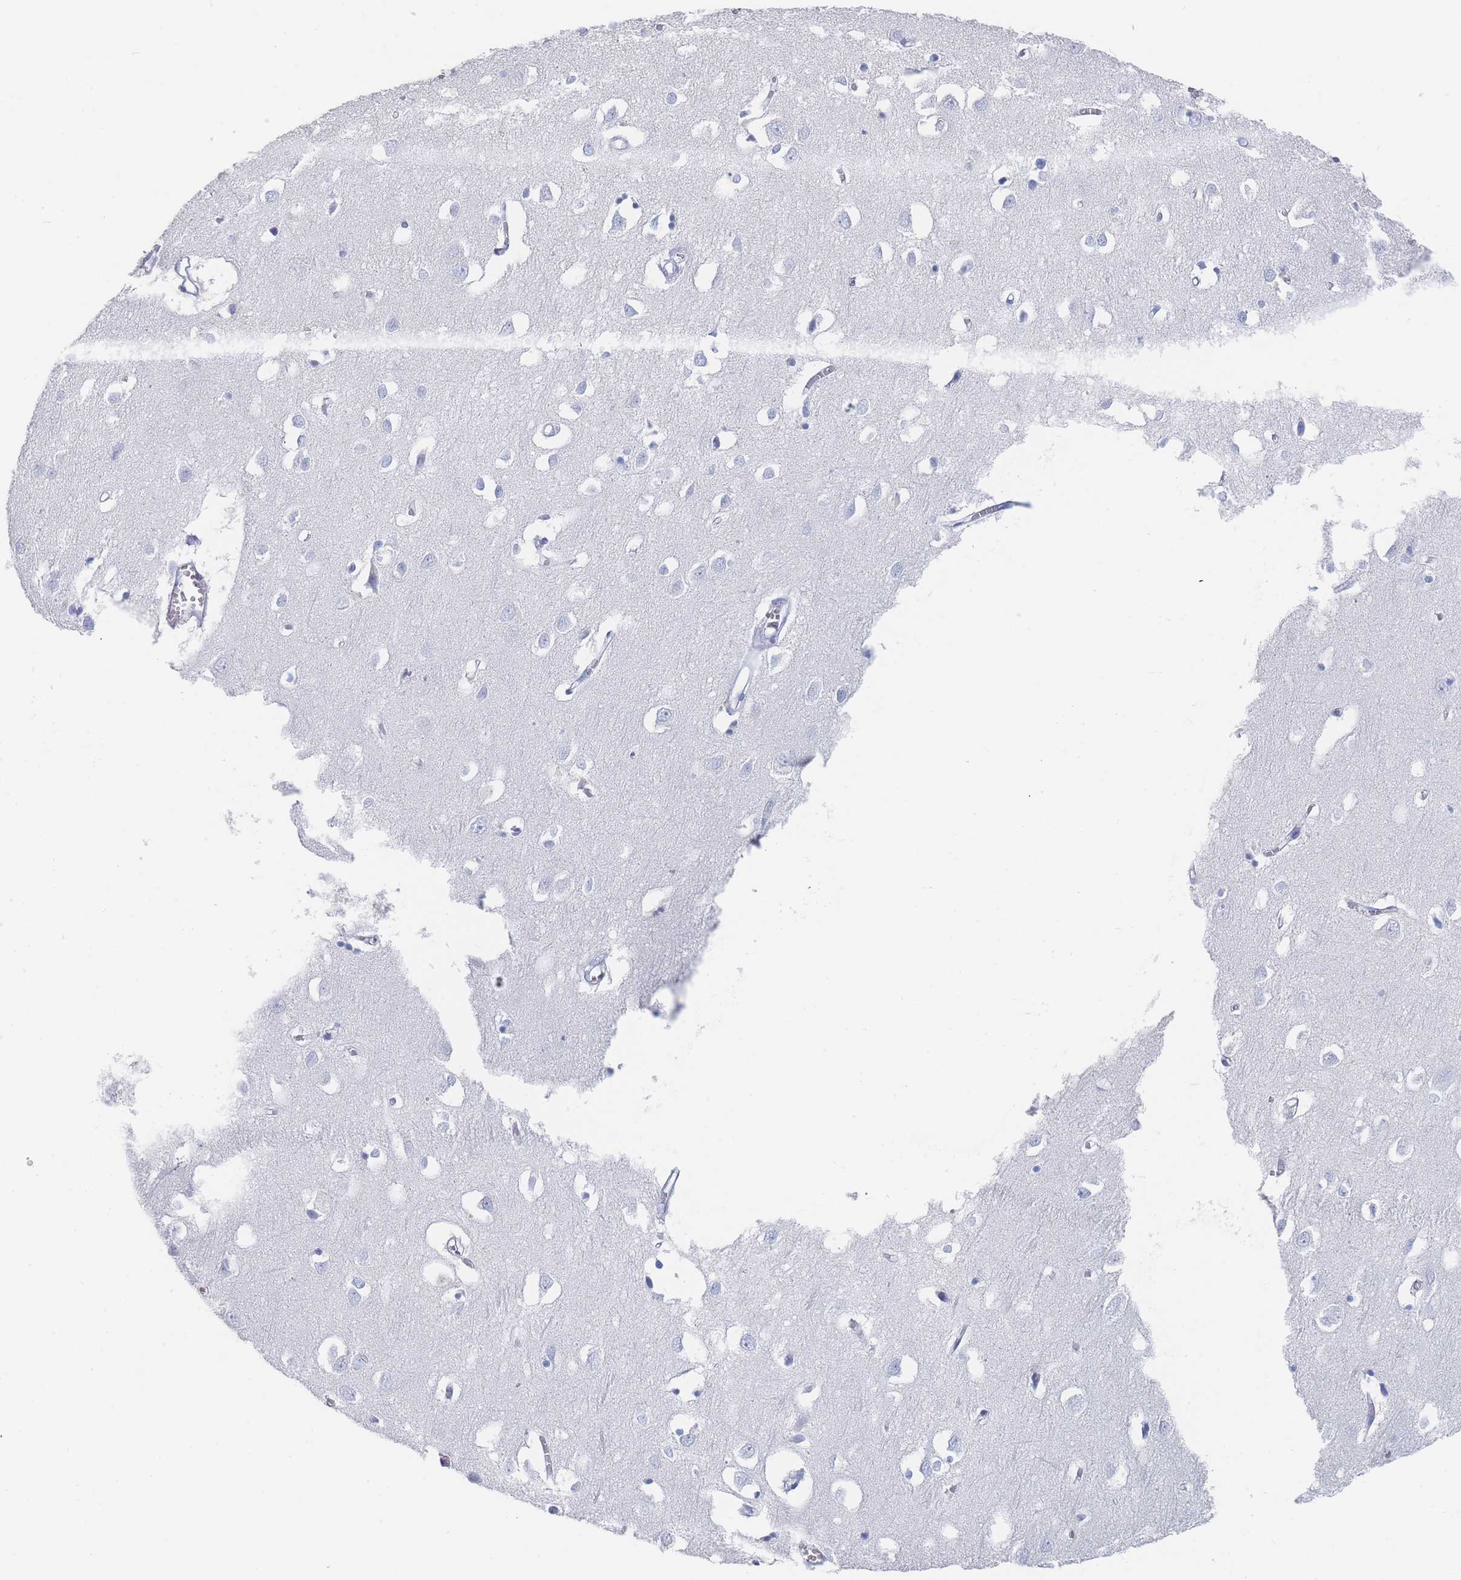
{"staining": {"intensity": "negative", "quantity": "none", "location": "none"}, "tissue": "cerebral cortex", "cell_type": "Endothelial cells", "image_type": "normal", "snomed": [{"axis": "morphology", "description": "Normal tissue, NOS"}, {"axis": "topography", "description": "Cerebral cortex"}], "caption": "Immunohistochemistry photomicrograph of normal cerebral cortex: human cerebral cortex stained with DAB (3,3'-diaminobenzidine) displays no significant protein expression in endothelial cells. (Immunohistochemistry, brightfield microscopy, high magnification).", "gene": "SLC25A35", "patient": {"sex": "female", "age": 64}}